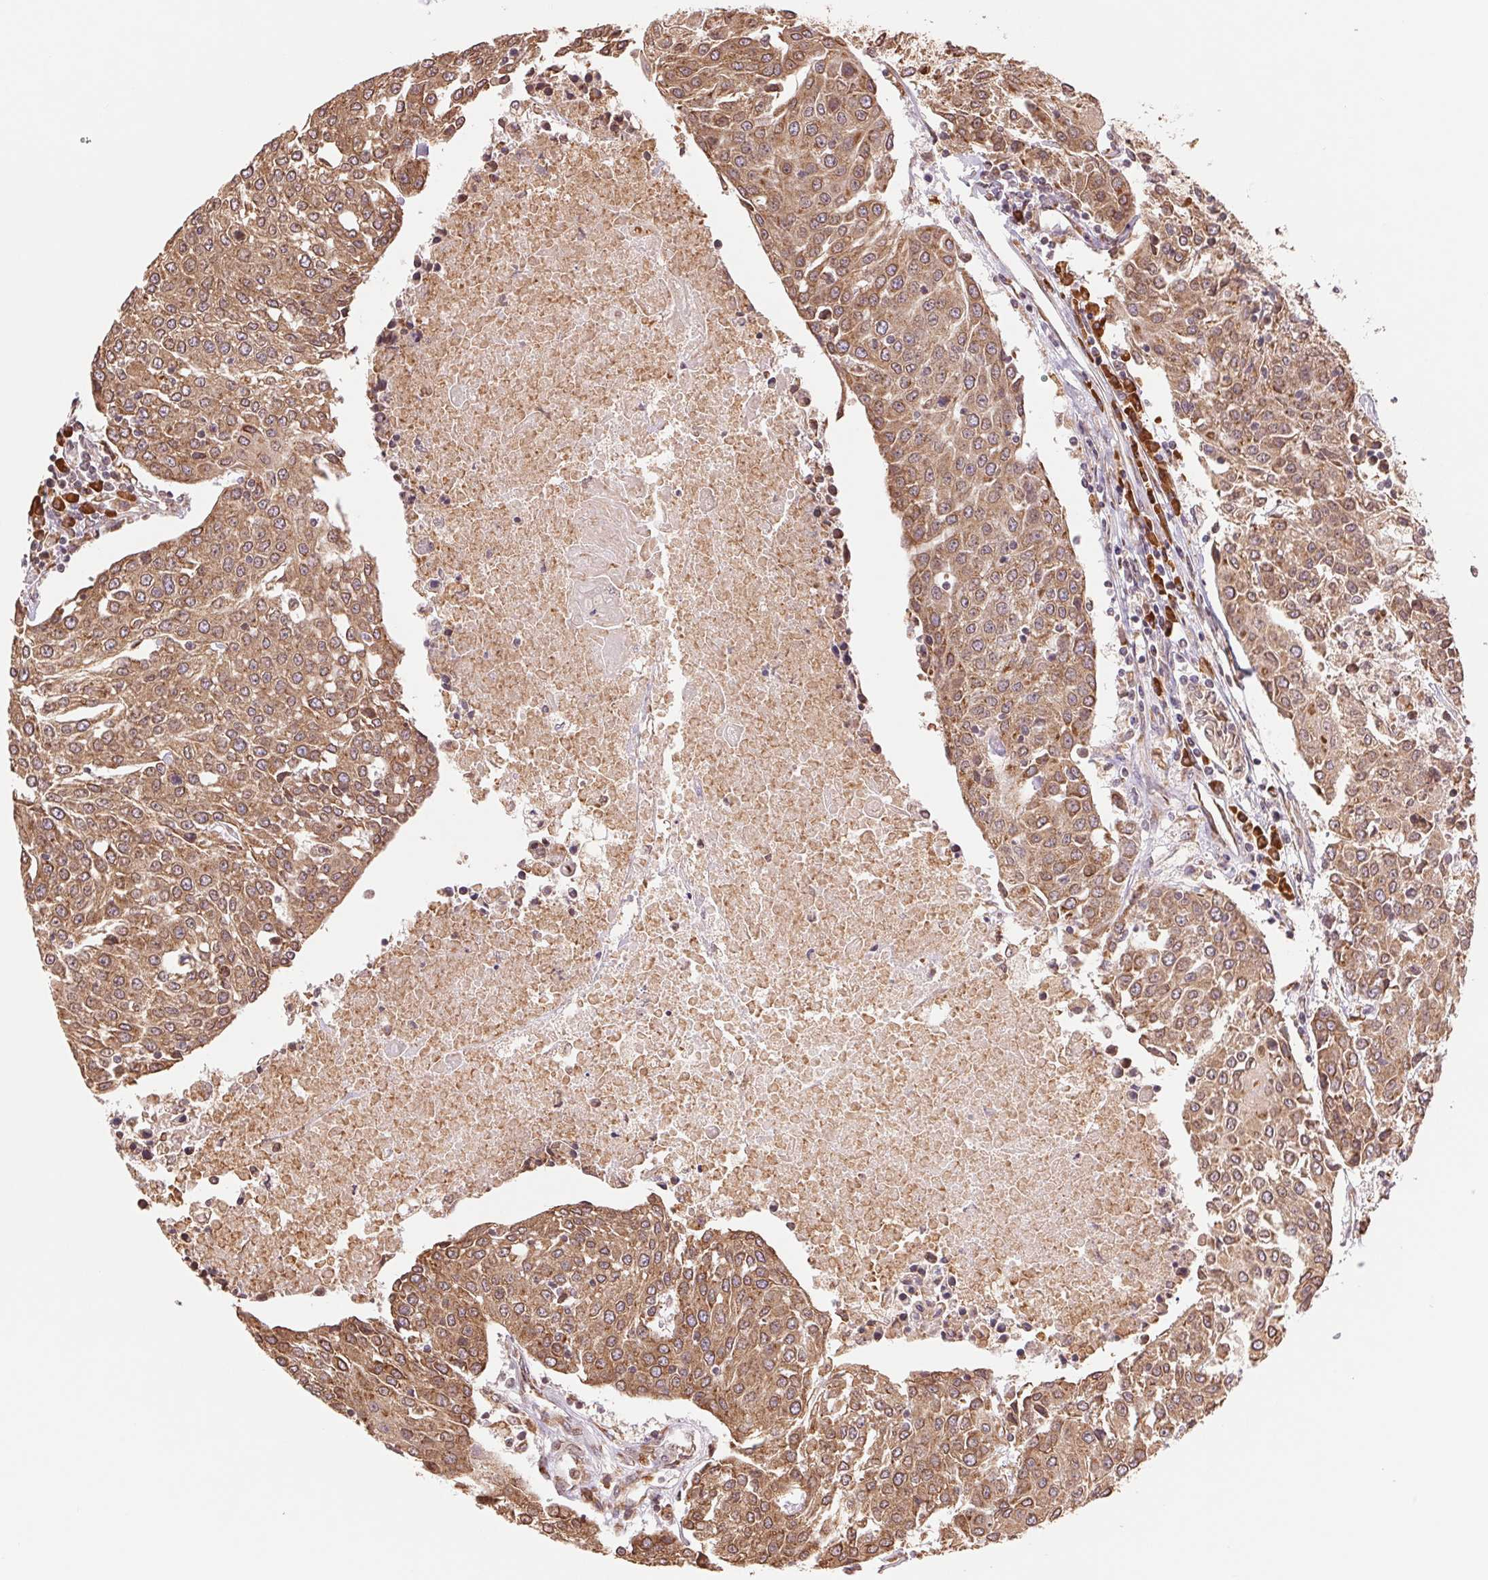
{"staining": {"intensity": "moderate", "quantity": ">75%", "location": "cytoplasmic/membranous"}, "tissue": "urothelial cancer", "cell_type": "Tumor cells", "image_type": "cancer", "snomed": [{"axis": "morphology", "description": "Urothelial carcinoma, High grade"}, {"axis": "topography", "description": "Urinary bladder"}], "caption": "Protein expression analysis of urothelial cancer exhibits moderate cytoplasmic/membranous positivity in about >75% of tumor cells.", "gene": "RPN1", "patient": {"sex": "female", "age": 85}}